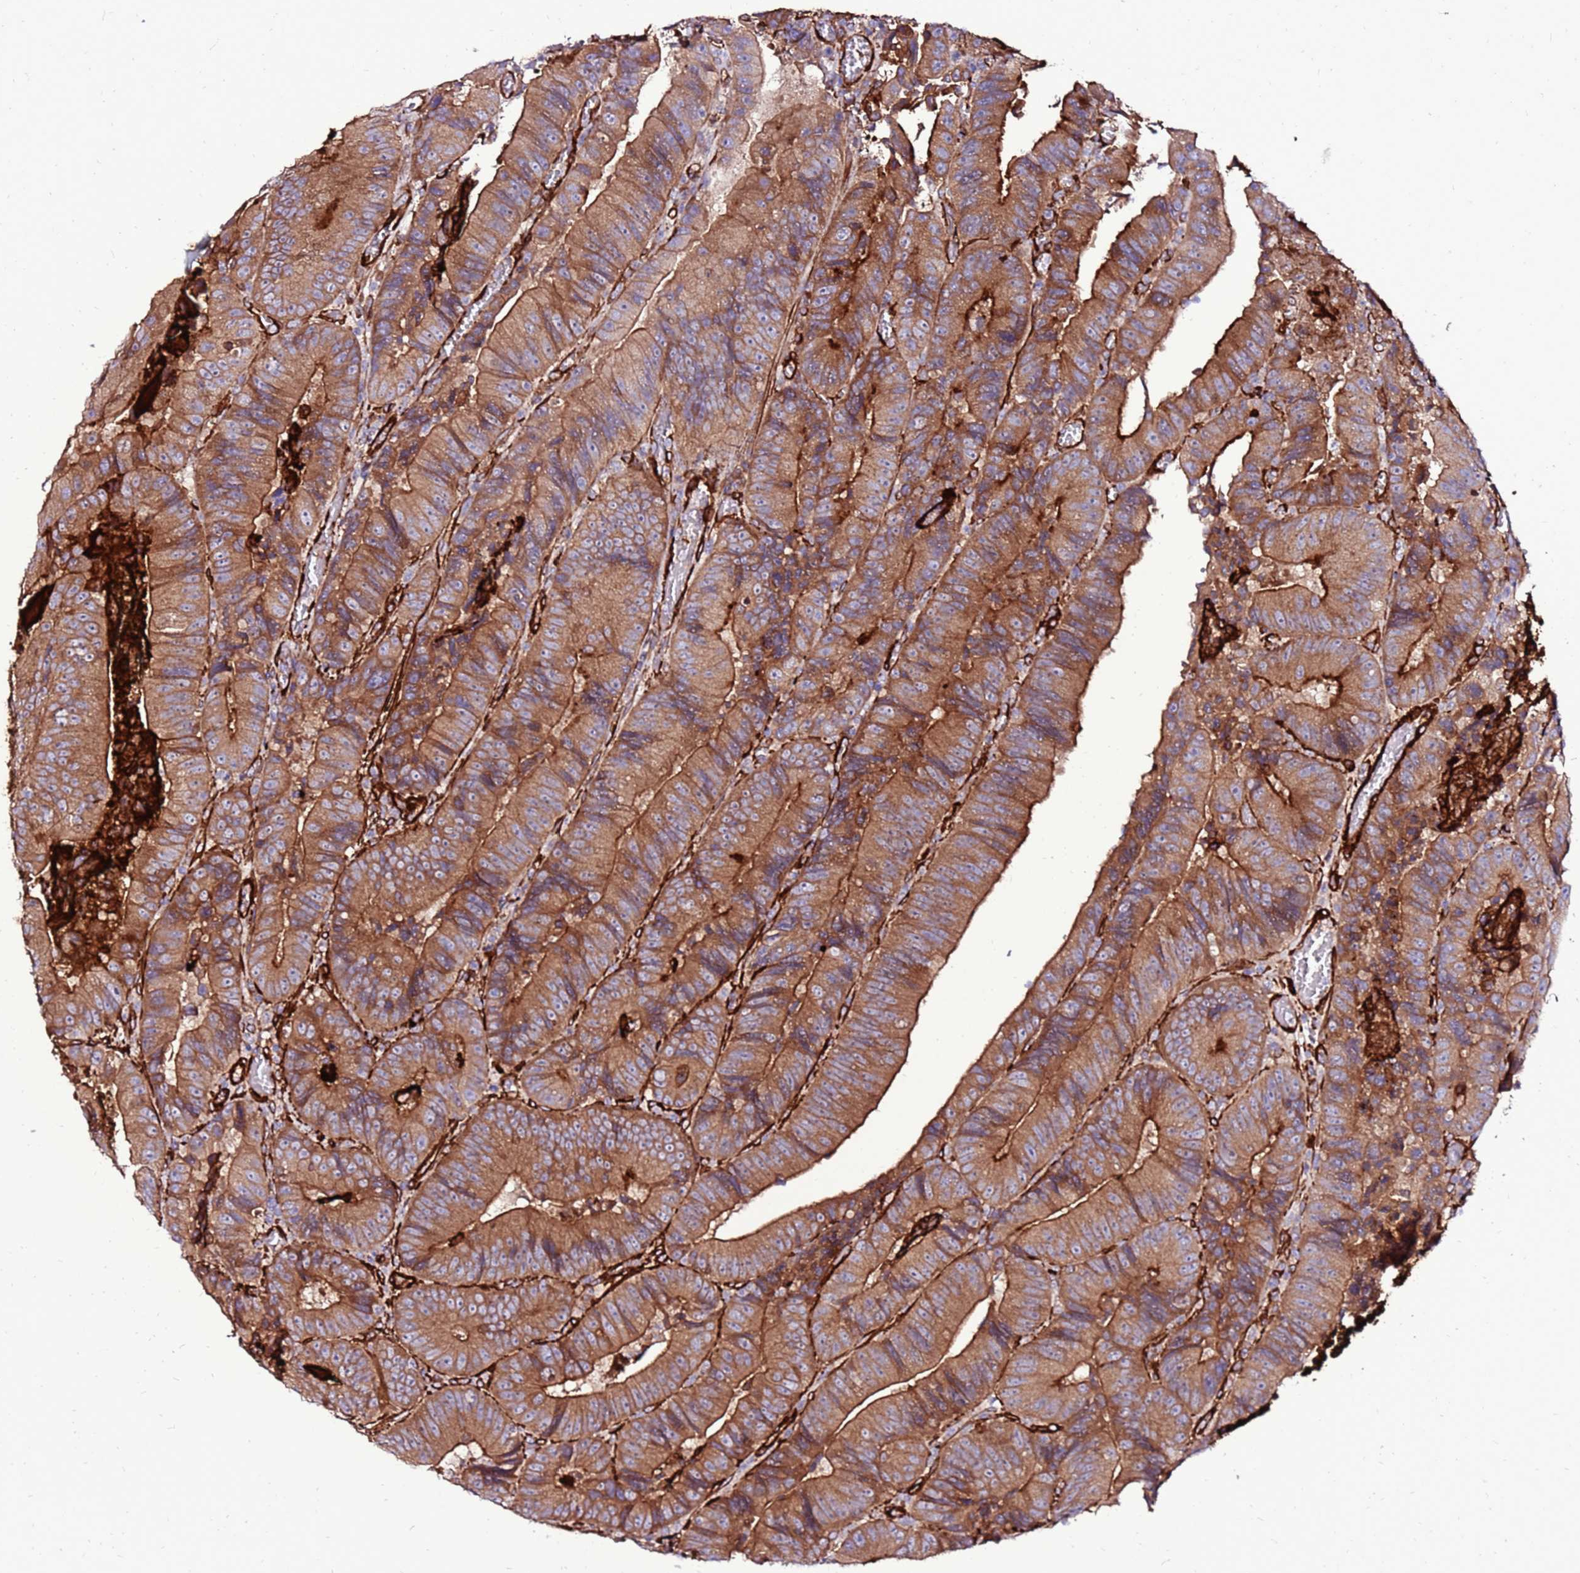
{"staining": {"intensity": "moderate", "quantity": ">75%", "location": "cytoplasmic/membranous"}, "tissue": "colorectal cancer", "cell_type": "Tumor cells", "image_type": "cancer", "snomed": [{"axis": "morphology", "description": "Adenocarcinoma, NOS"}, {"axis": "topography", "description": "Colon"}], "caption": "IHC of colorectal cancer displays medium levels of moderate cytoplasmic/membranous positivity in about >75% of tumor cells. (brown staining indicates protein expression, while blue staining denotes nuclei).", "gene": "EI24", "patient": {"sex": "female", "age": 86}}